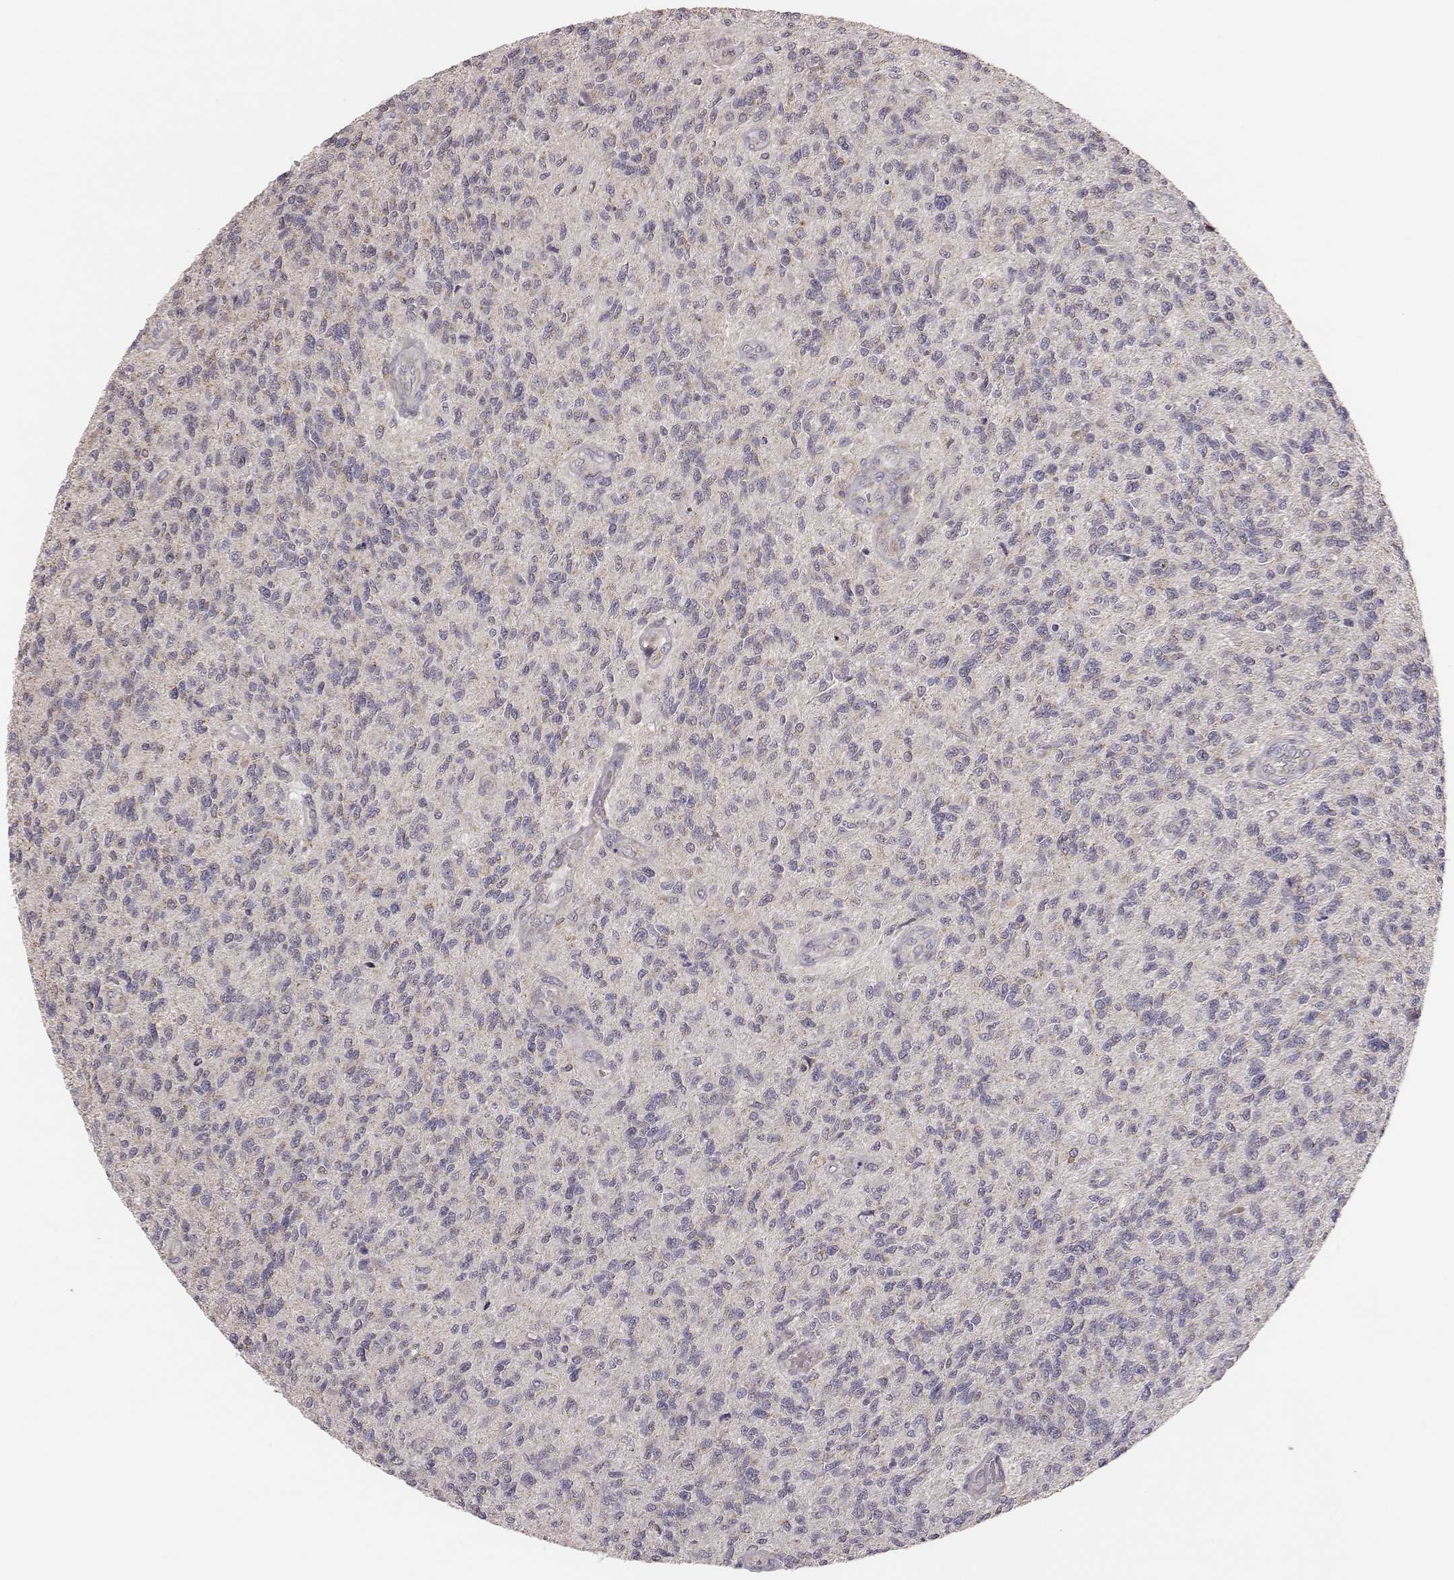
{"staining": {"intensity": "negative", "quantity": "none", "location": "none"}, "tissue": "glioma", "cell_type": "Tumor cells", "image_type": "cancer", "snomed": [{"axis": "morphology", "description": "Glioma, malignant, High grade"}, {"axis": "topography", "description": "Brain"}], "caption": "Tumor cells are negative for protein expression in human malignant glioma (high-grade). (Immunohistochemistry (ihc), brightfield microscopy, high magnification).", "gene": "HAVCR1", "patient": {"sex": "male", "age": 56}}